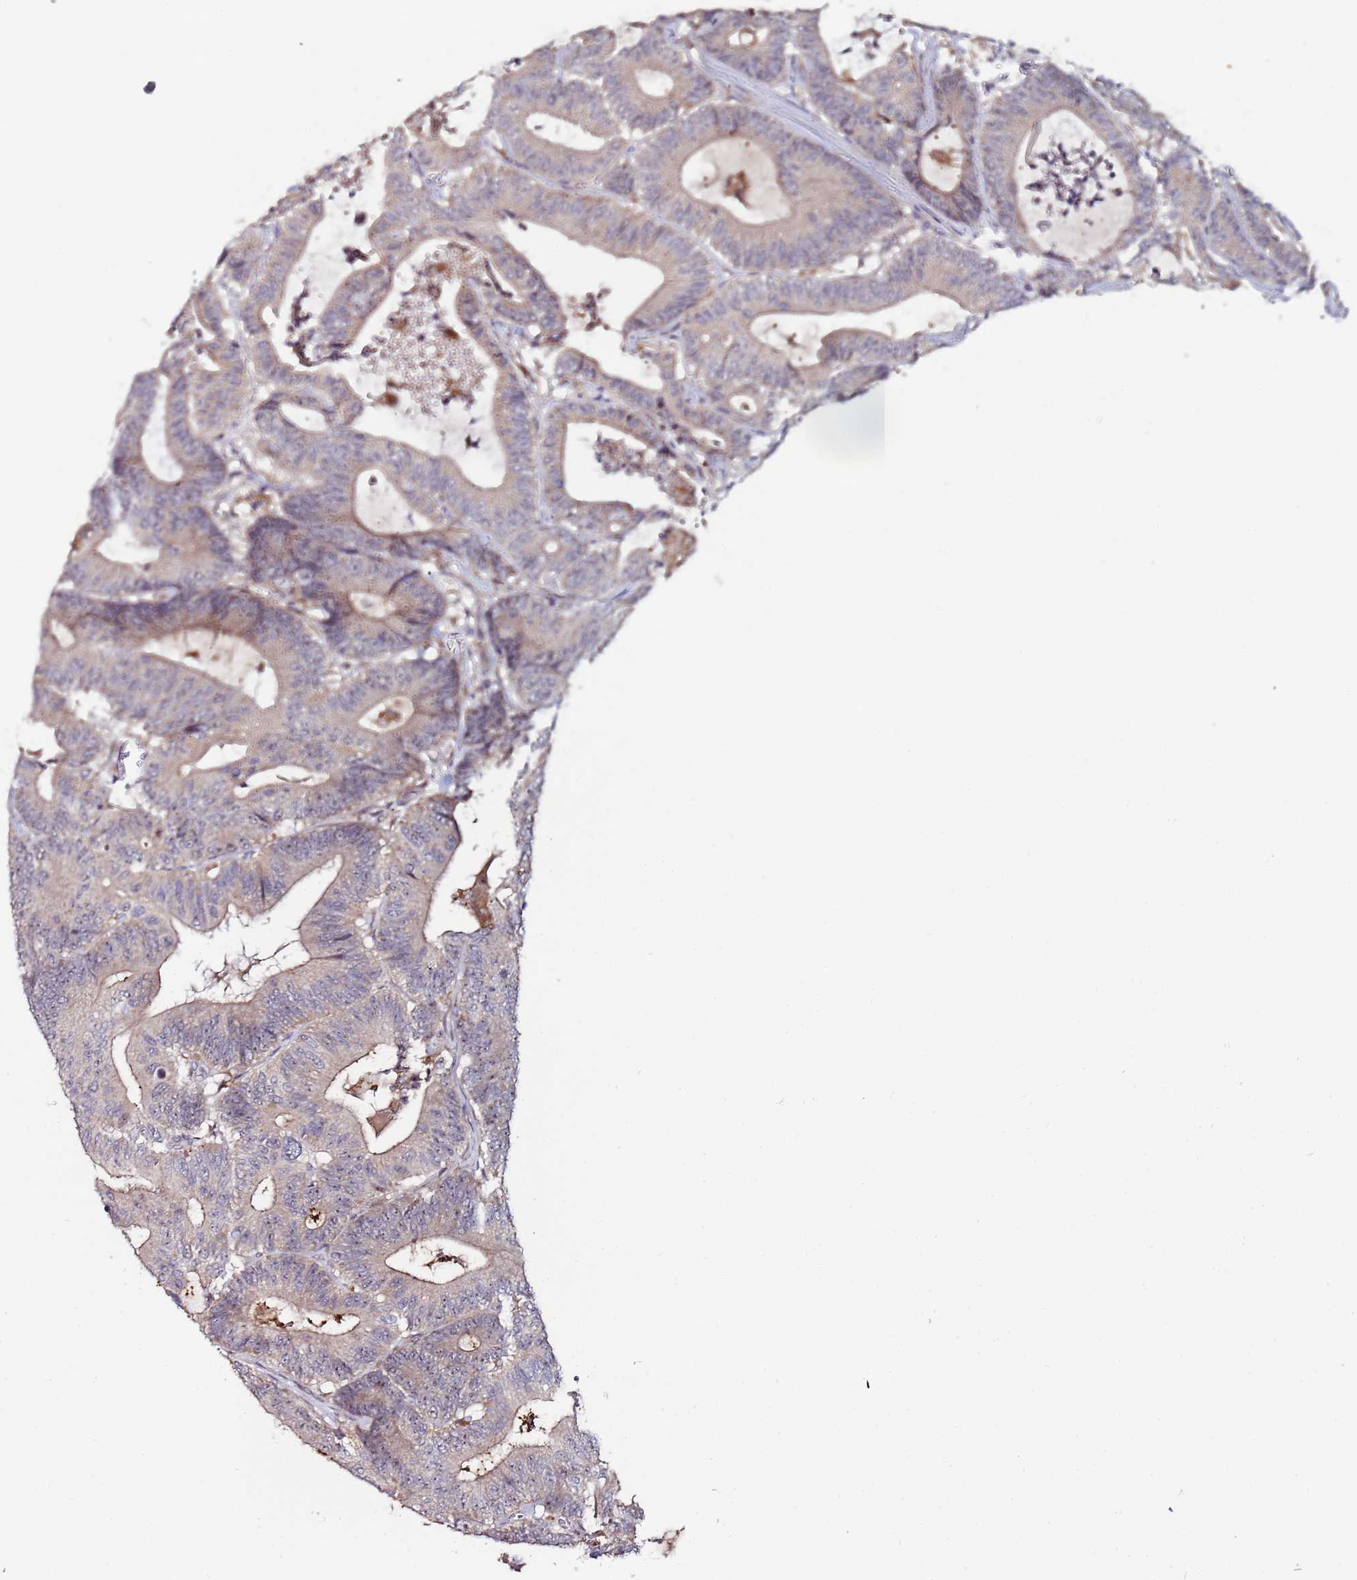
{"staining": {"intensity": "weak", "quantity": "<25%", "location": "cytoplasmic/membranous"}, "tissue": "colorectal cancer", "cell_type": "Tumor cells", "image_type": "cancer", "snomed": [{"axis": "morphology", "description": "Adenocarcinoma, NOS"}, {"axis": "topography", "description": "Colon"}], "caption": "Tumor cells are negative for brown protein staining in colorectal cancer (adenocarcinoma). The staining was performed using DAB (3,3'-diaminobenzidine) to visualize the protein expression in brown, while the nuclei were stained in blue with hematoxylin (Magnification: 20x).", "gene": "KRI1", "patient": {"sex": "female", "age": 84}}